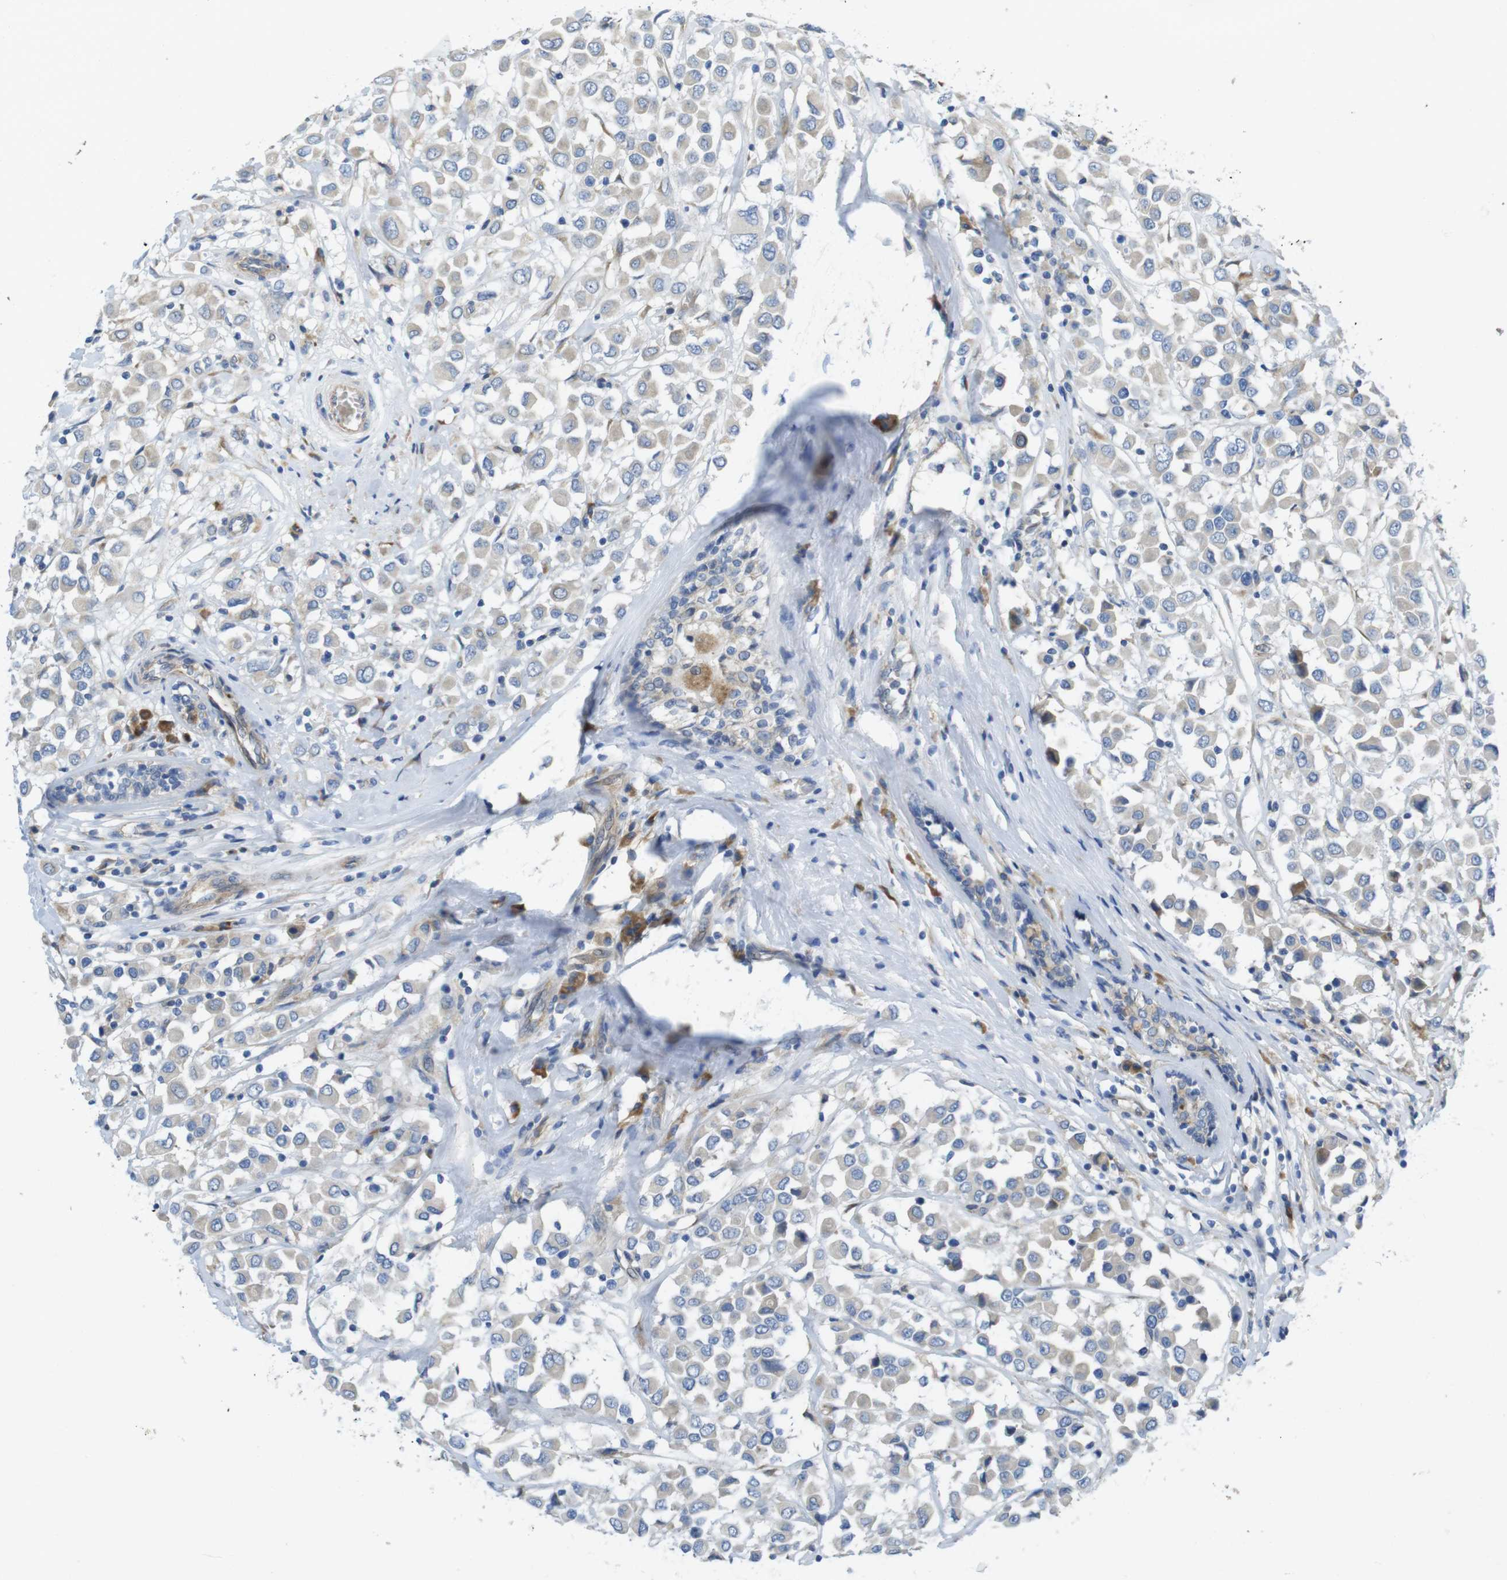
{"staining": {"intensity": "weak", "quantity": ">75%", "location": "cytoplasmic/membranous"}, "tissue": "breast cancer", "cell_type": "Tumor cells", "image_type": "cancer", "snomed": [{"axis": "morphology", "description": "Duct carcinoma"}, {"axis": "topography", "description": "Breast"}], "caption": "This photomicrograph exhibits breast cancer (invasive ductal carcinoma) stained with immunohistochemistry (IHC) to label a protein in brown. The cytoplasmic/membranous of tumor cells show weak positivity for the protein. Nuclei are counter-stained blue.", "gene": "TMEM234", "patient": {"sex": "female", "age": 61}}